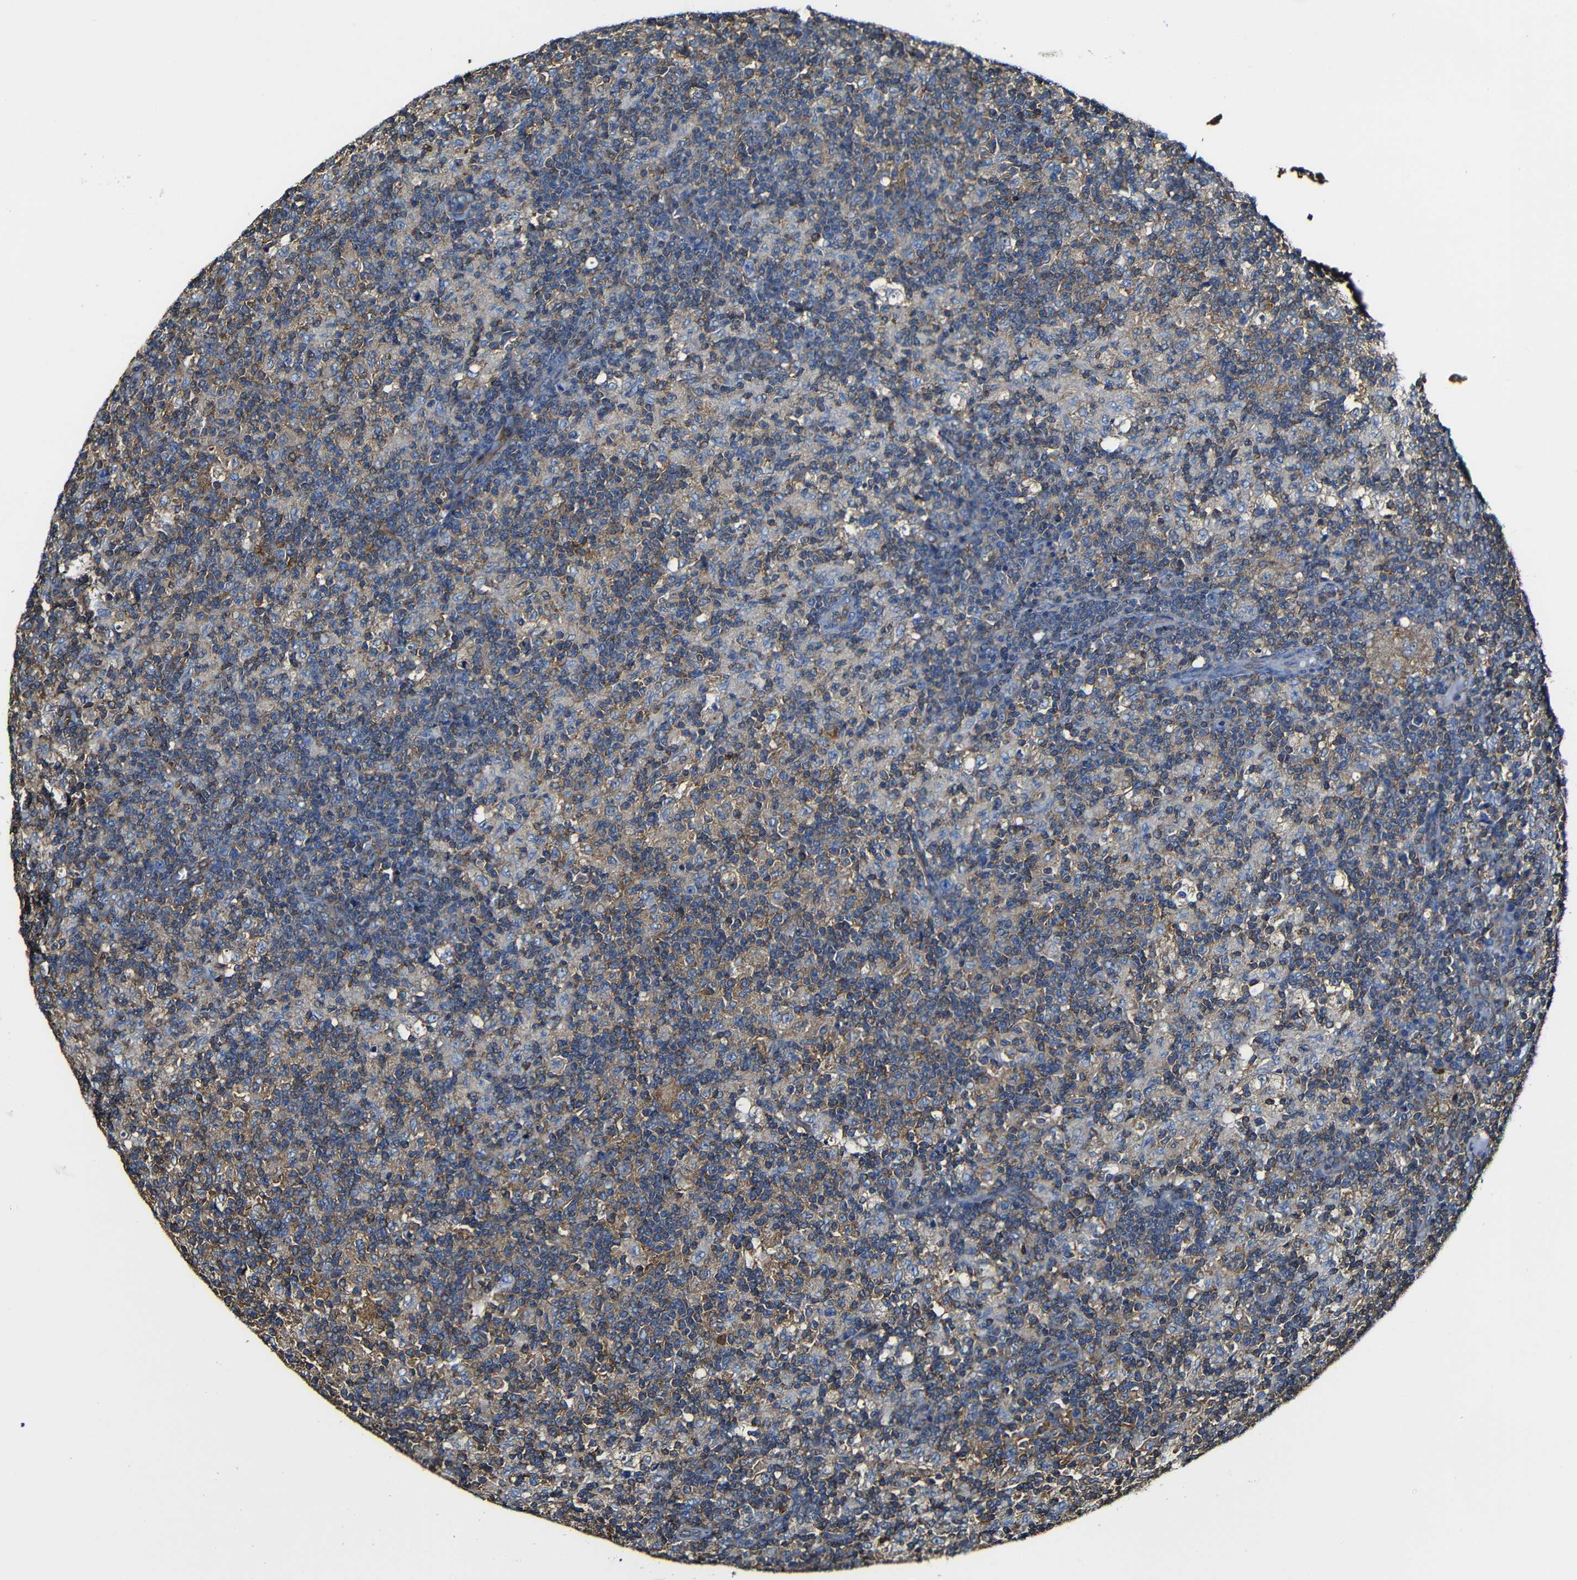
{"staining": {"intensity": "strong", "quantity": "25%-75%", "location": "cytoplasmic/membranous"}, "tissue": "lymph node", "cell_type": "Germinal center cells", "image_type": "normal", "snomed": [{"axis": "morphology", "description": "Normal tissue, NOS"}, {"axis": "morphology", "description": "Inflammation, NOS"}, {"axis": "topography", "description": "Lymph node"}], "caption": "Protein expression analysis of normal lymph node exhibits strong cytoplasmic/membranous staining in approximately 25%-75% of germinal center cells. The staining was performed using DAB to visualize the protein expression in brown, while the nuclei were stained in blue with hematoxylin (Magnification: 20x).", "gene": "MSN", "patient": {"sex": "male", "age": 55}}